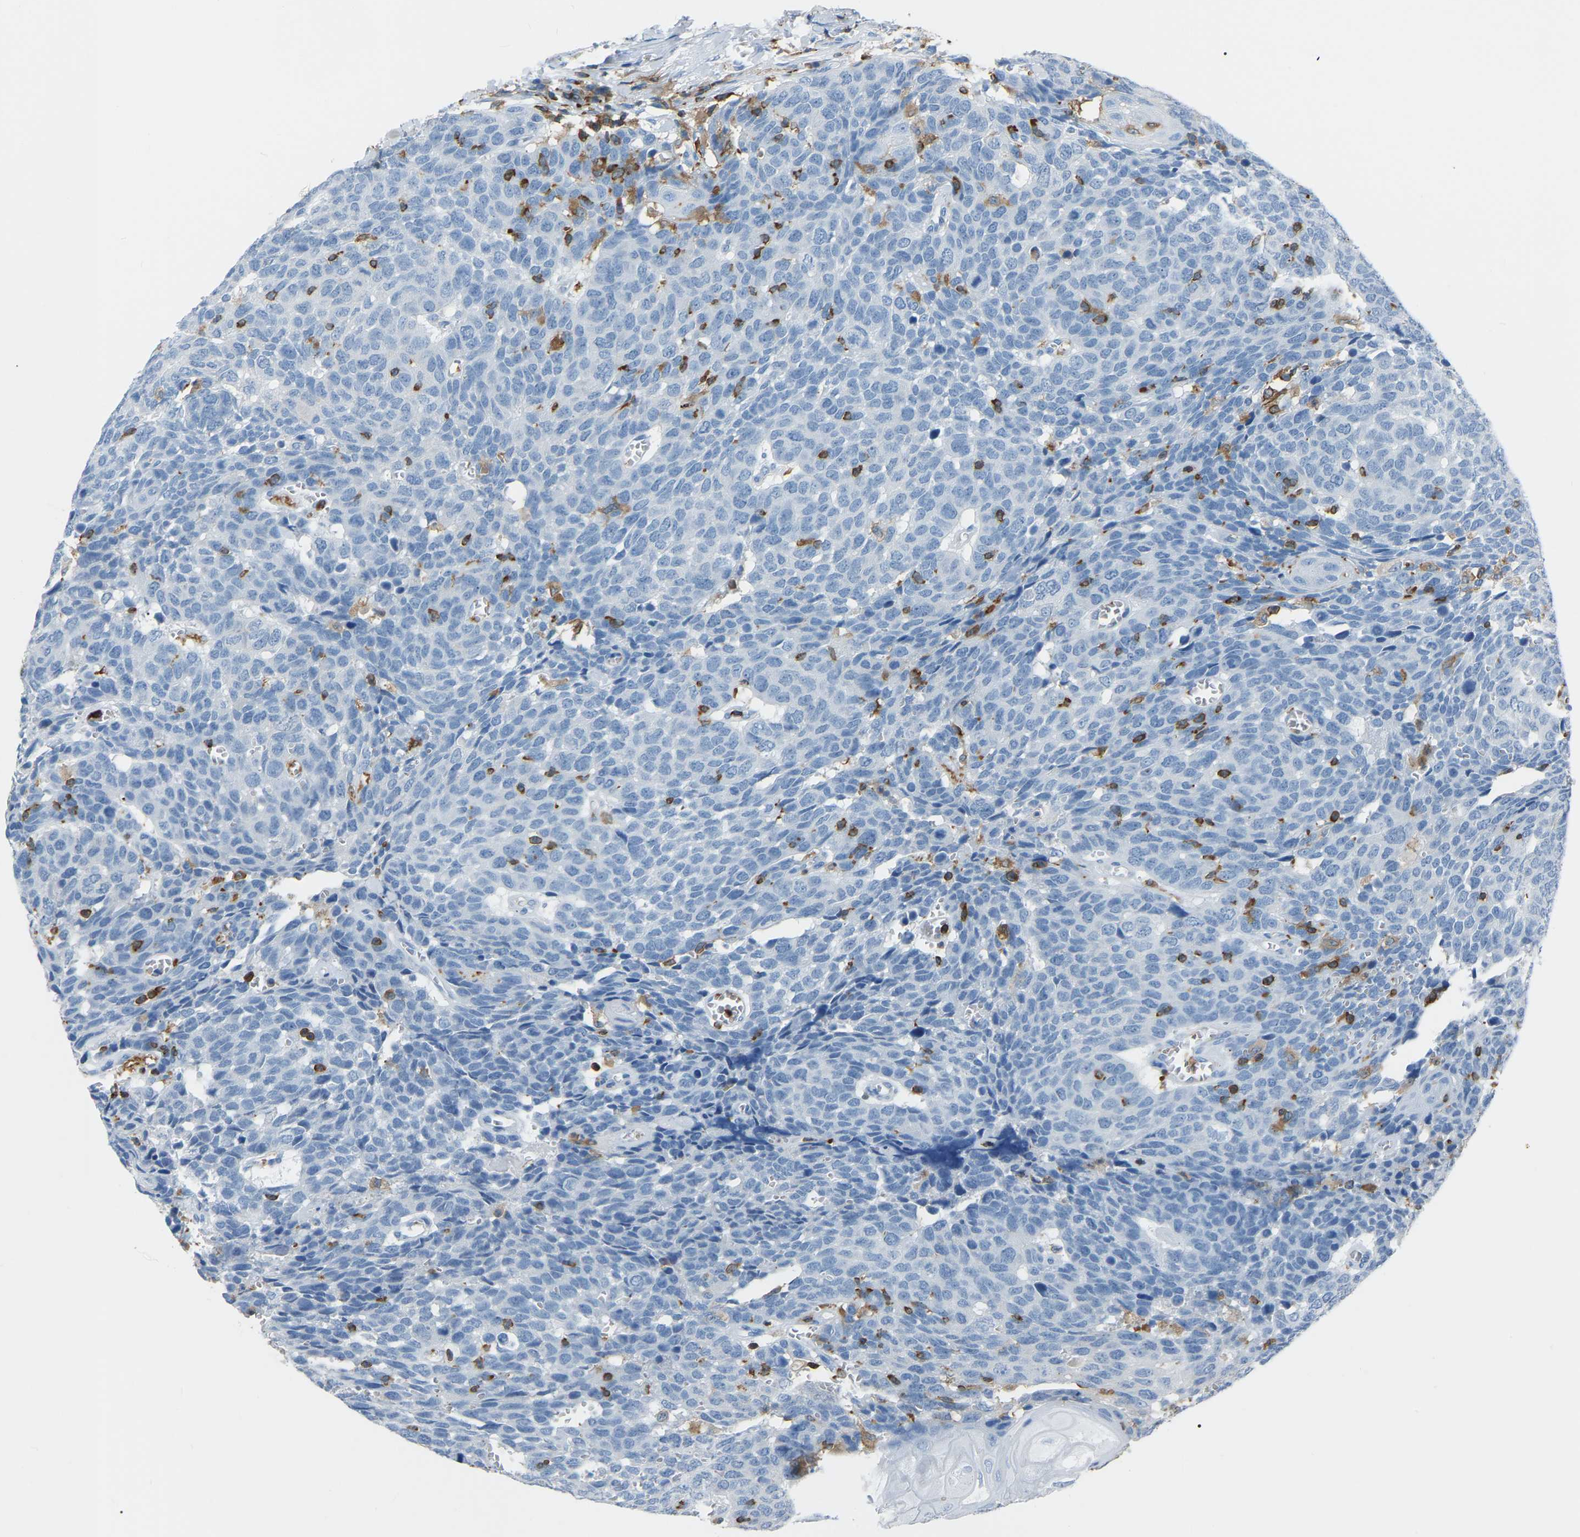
{"staining": {"intensity": "negative", "quantity": "none", "location": "none"}, "tissue": "head and neck cancer", "cell_type": "Tumor cells", "image_type": "cancer", "snomed": [{"axis": "morphology", "description": "Squamous cell carcinoma, NOS"}, {"axis": "topography", "description": "Head-Neck"}], "caption": "High power microscopy histopathology image of an immunohistochemistry (IHC) micrograph of head and neck cancer (squamous cell carcinoma), revealing no significant staining in tumor cells. (Immunohistochemistry (ihc), brightfield microscopy, high magnification).", "gene": "ARHGAP45", "patient": {"sex": "male", "age": 66}}